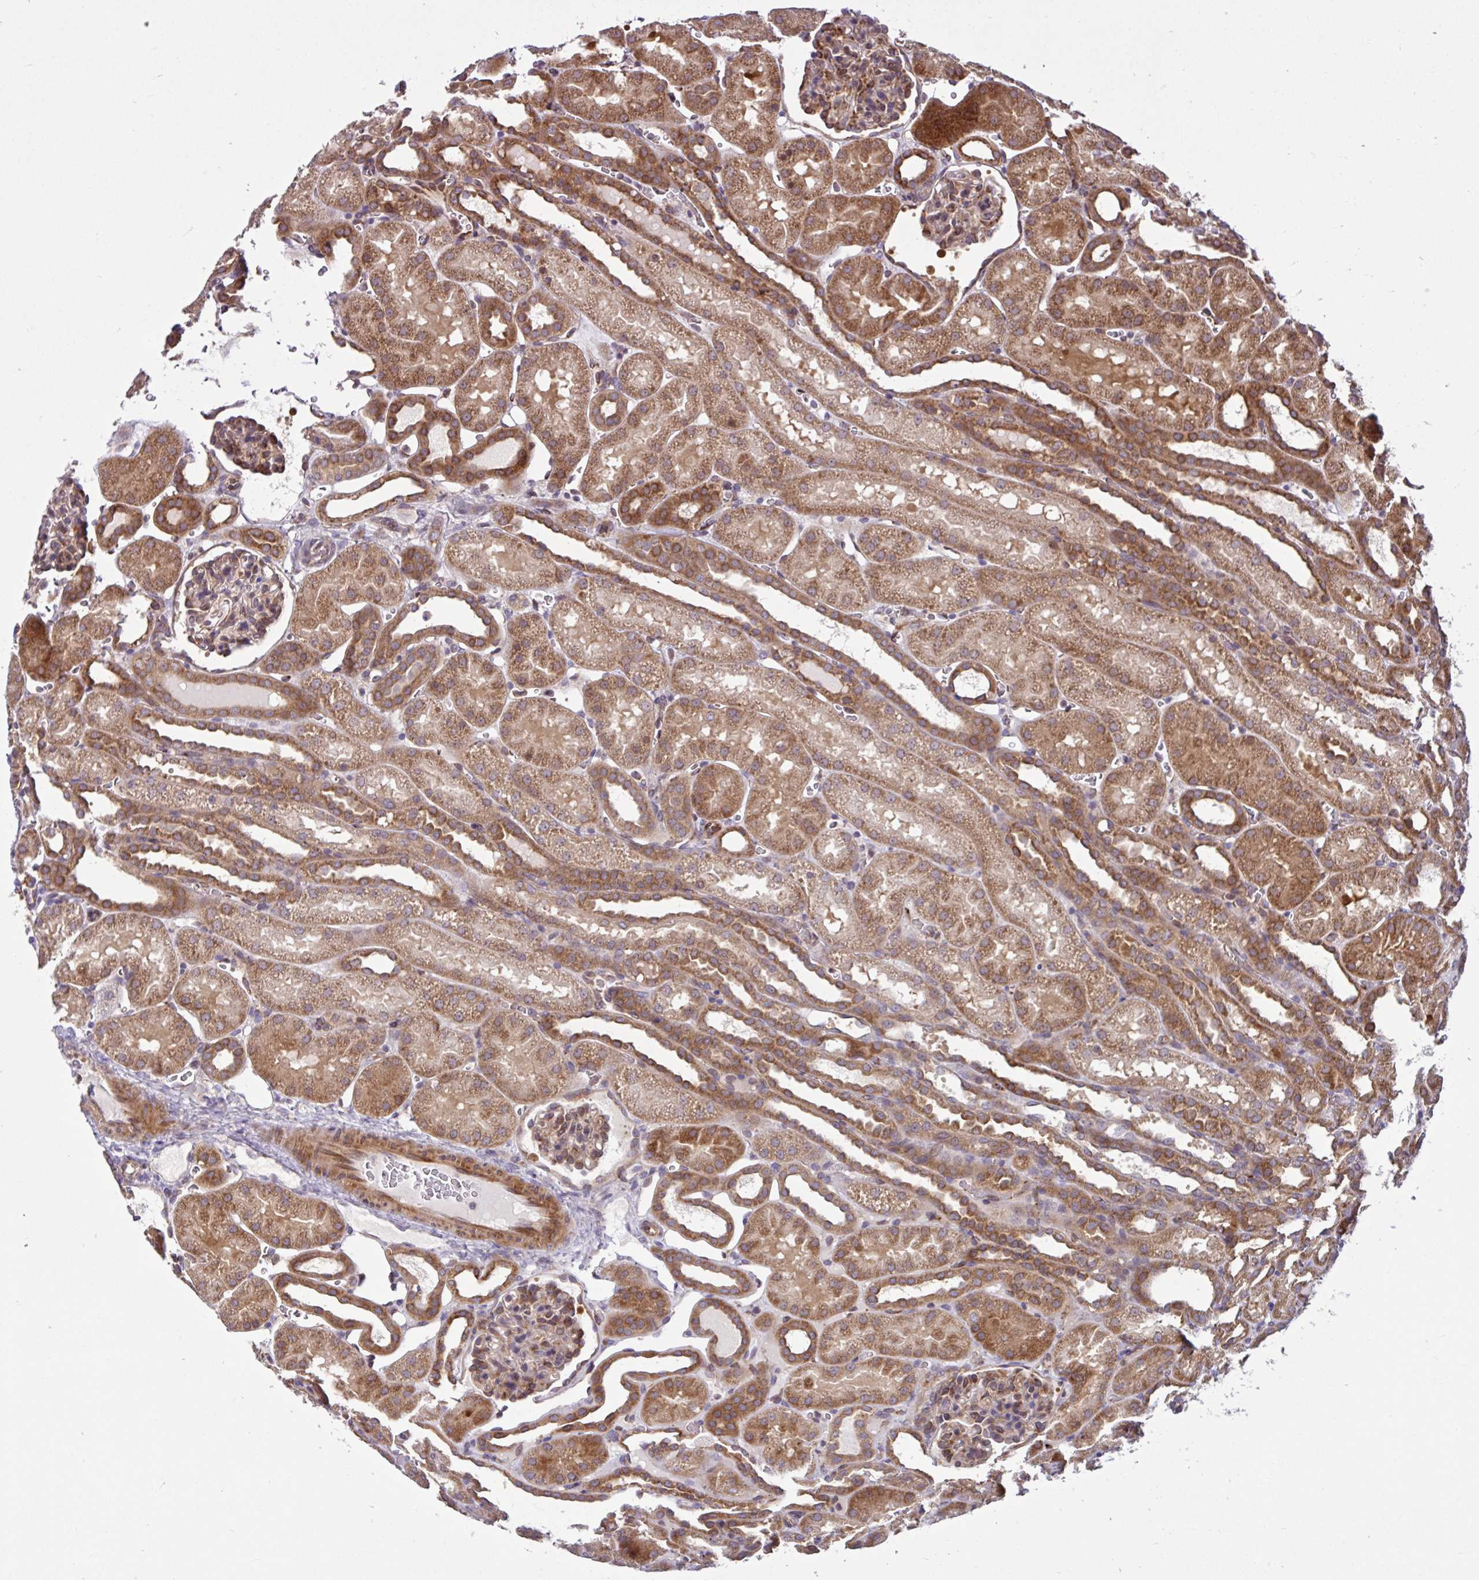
{"staining": {"intensity": "moderate", "quantity": ">75%", "location": "cytoplasmic/membranous"}, "tissue": "kidney", "cell_type": "Cells in glomeruli", "image_type": "normal", "snomed": [{"axis": "morphology", "description": "Normal tissue, NOS"}, {"axis": "topography", "description": "Kidney"}], "caption": "Unremarkable kidney shows moderate cytoplasmic/membranous expression in approximately >75% of cells in glomeruli (IHC, brightfield microscopy, high magnification)..", "gene": "NTPCR", "patient": {"sex": "male", "age": 2}}